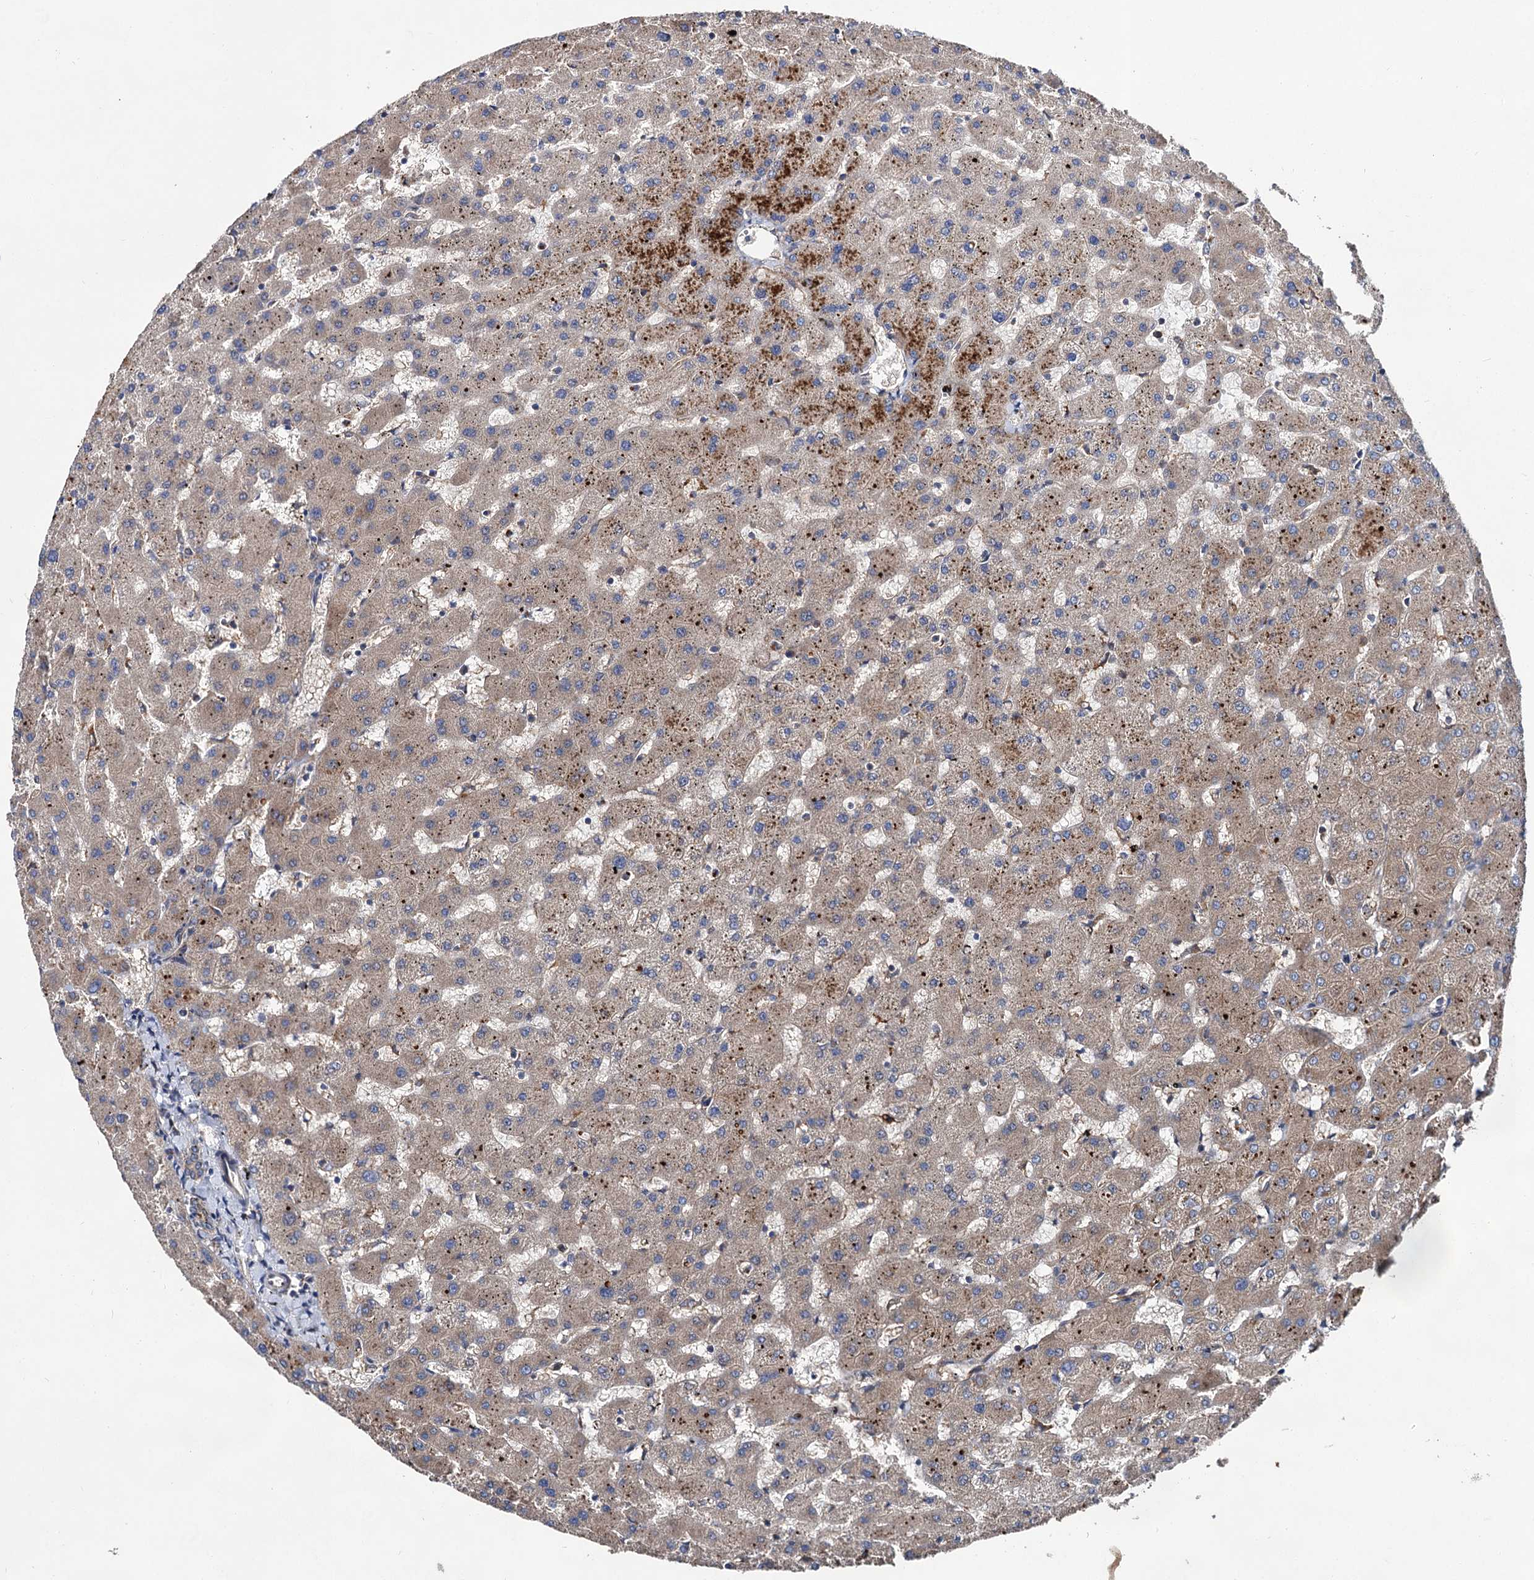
{"staining": {"intensity": "weak", "quantity": ">75%", "location": "cytoplasmic/membranous"}, "tissue": "liver", "cell_type": "Cholangiocytes", "image_type": "normal", "snomed": [{"axis": "morphology", "description": "Normal tissue, NOS"}, {"axis": "topography", "description": "Liver"}], "caption": "IHC of benign liver exhibits low levels of weak cytoplasmic/membranous positivity in about >75% of cholangiocytes. Using DAB (brown) and hematoxylin (blue) stains, captured at high magnification using brightfield microscopy.", "gene": "NAA25", "patient": {"sex": "female", "age": 63}}